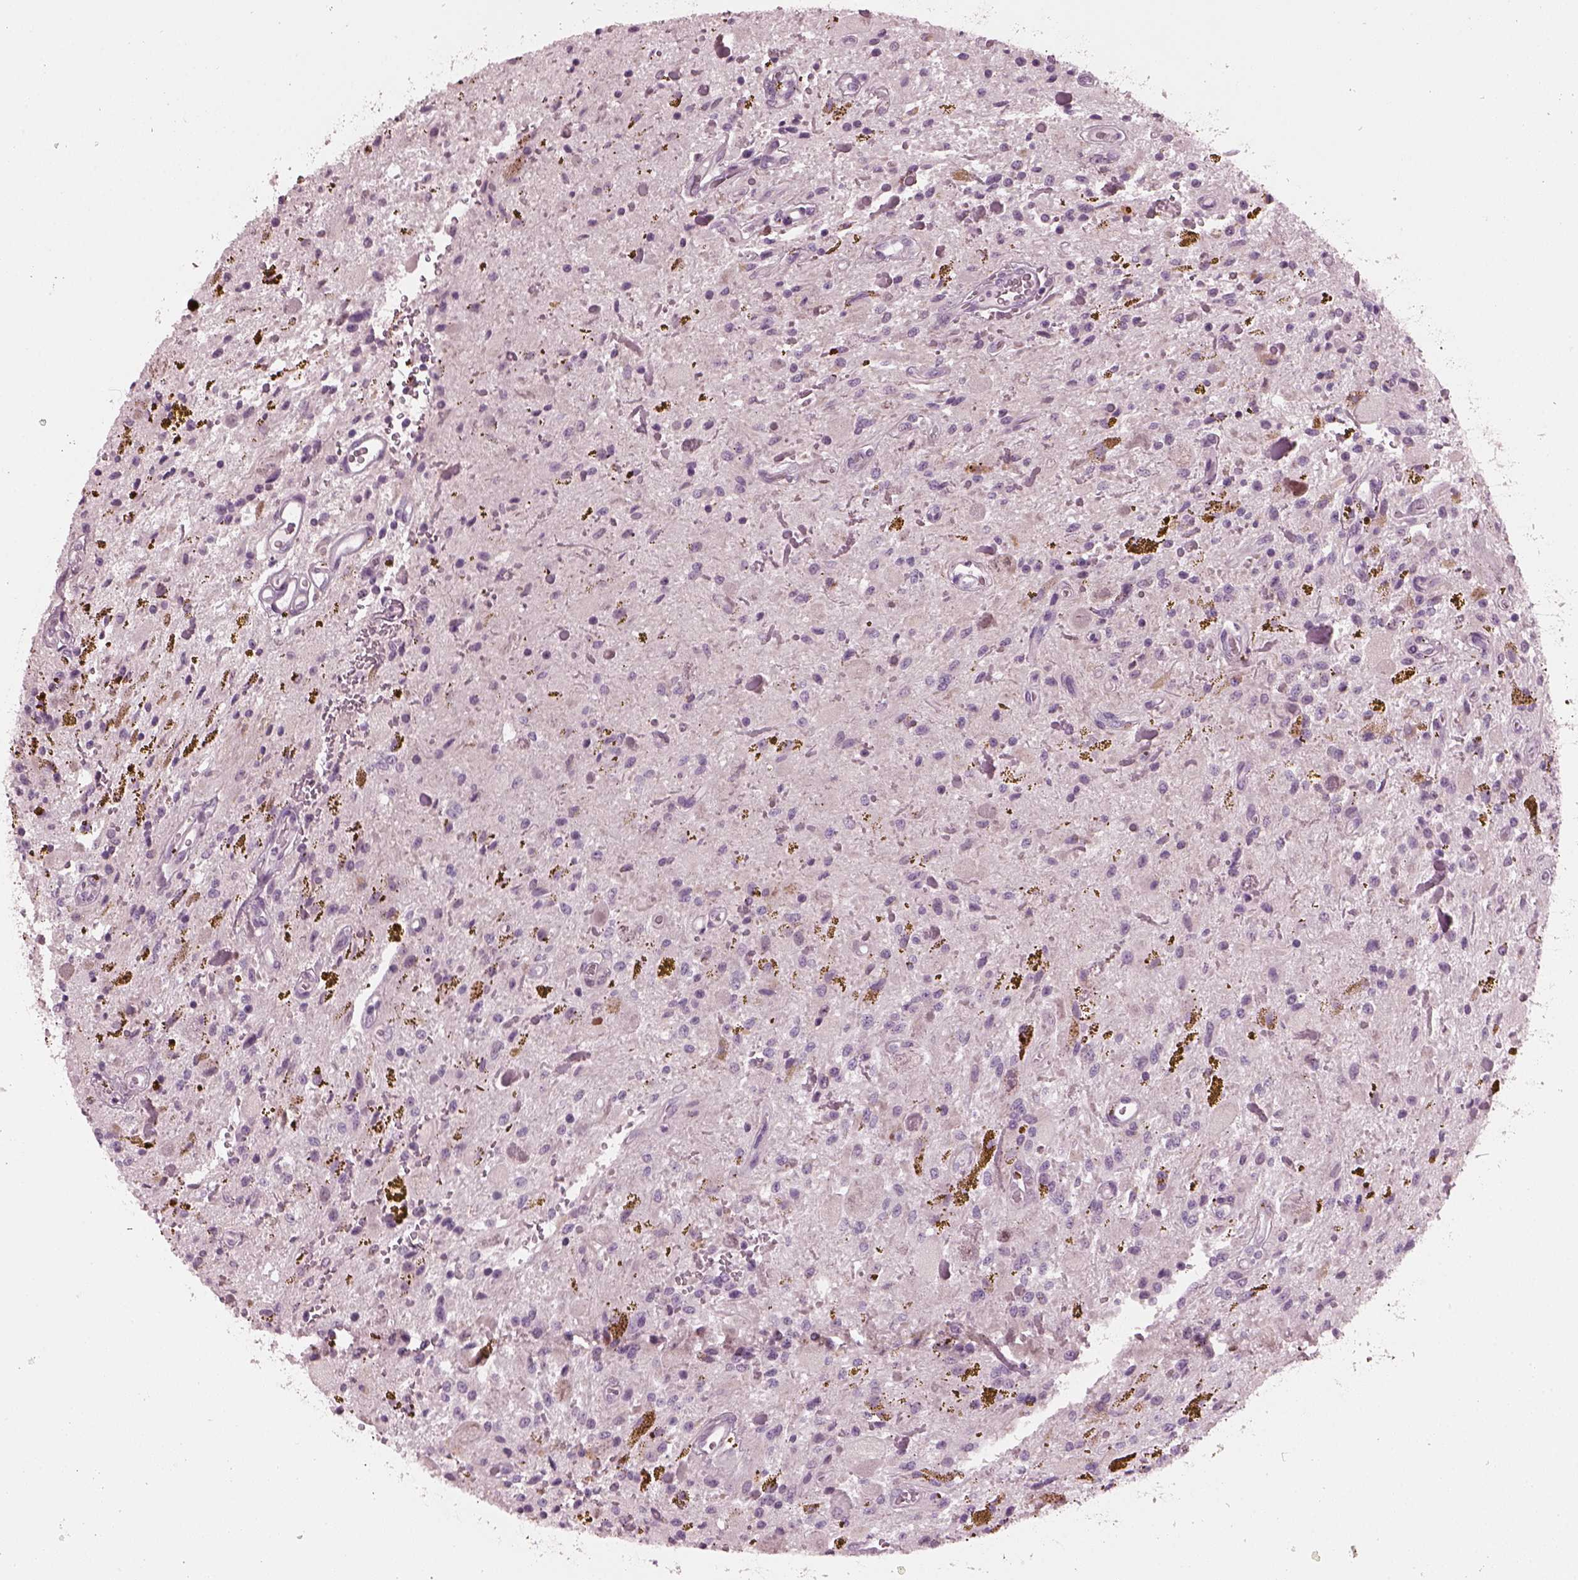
{"staining": {"intensity": "negative", "quantity": "none", "location": "none"}, "tissue": "glioma", "cell_type": "Tumor cells", "image_type": "cancer", "snomed": [{"axis": "morphology", "description": "Glioma, malignant, Low grade"}, {"axis": "topography", "description": "Cerebellum"}], "caption": "A high-resolution image shows IHC staining of glioma, which reveals no significant positivity in tumor cells.", "gene": "SLAMF8", "patient": {"sex": "female", "age": 14}}